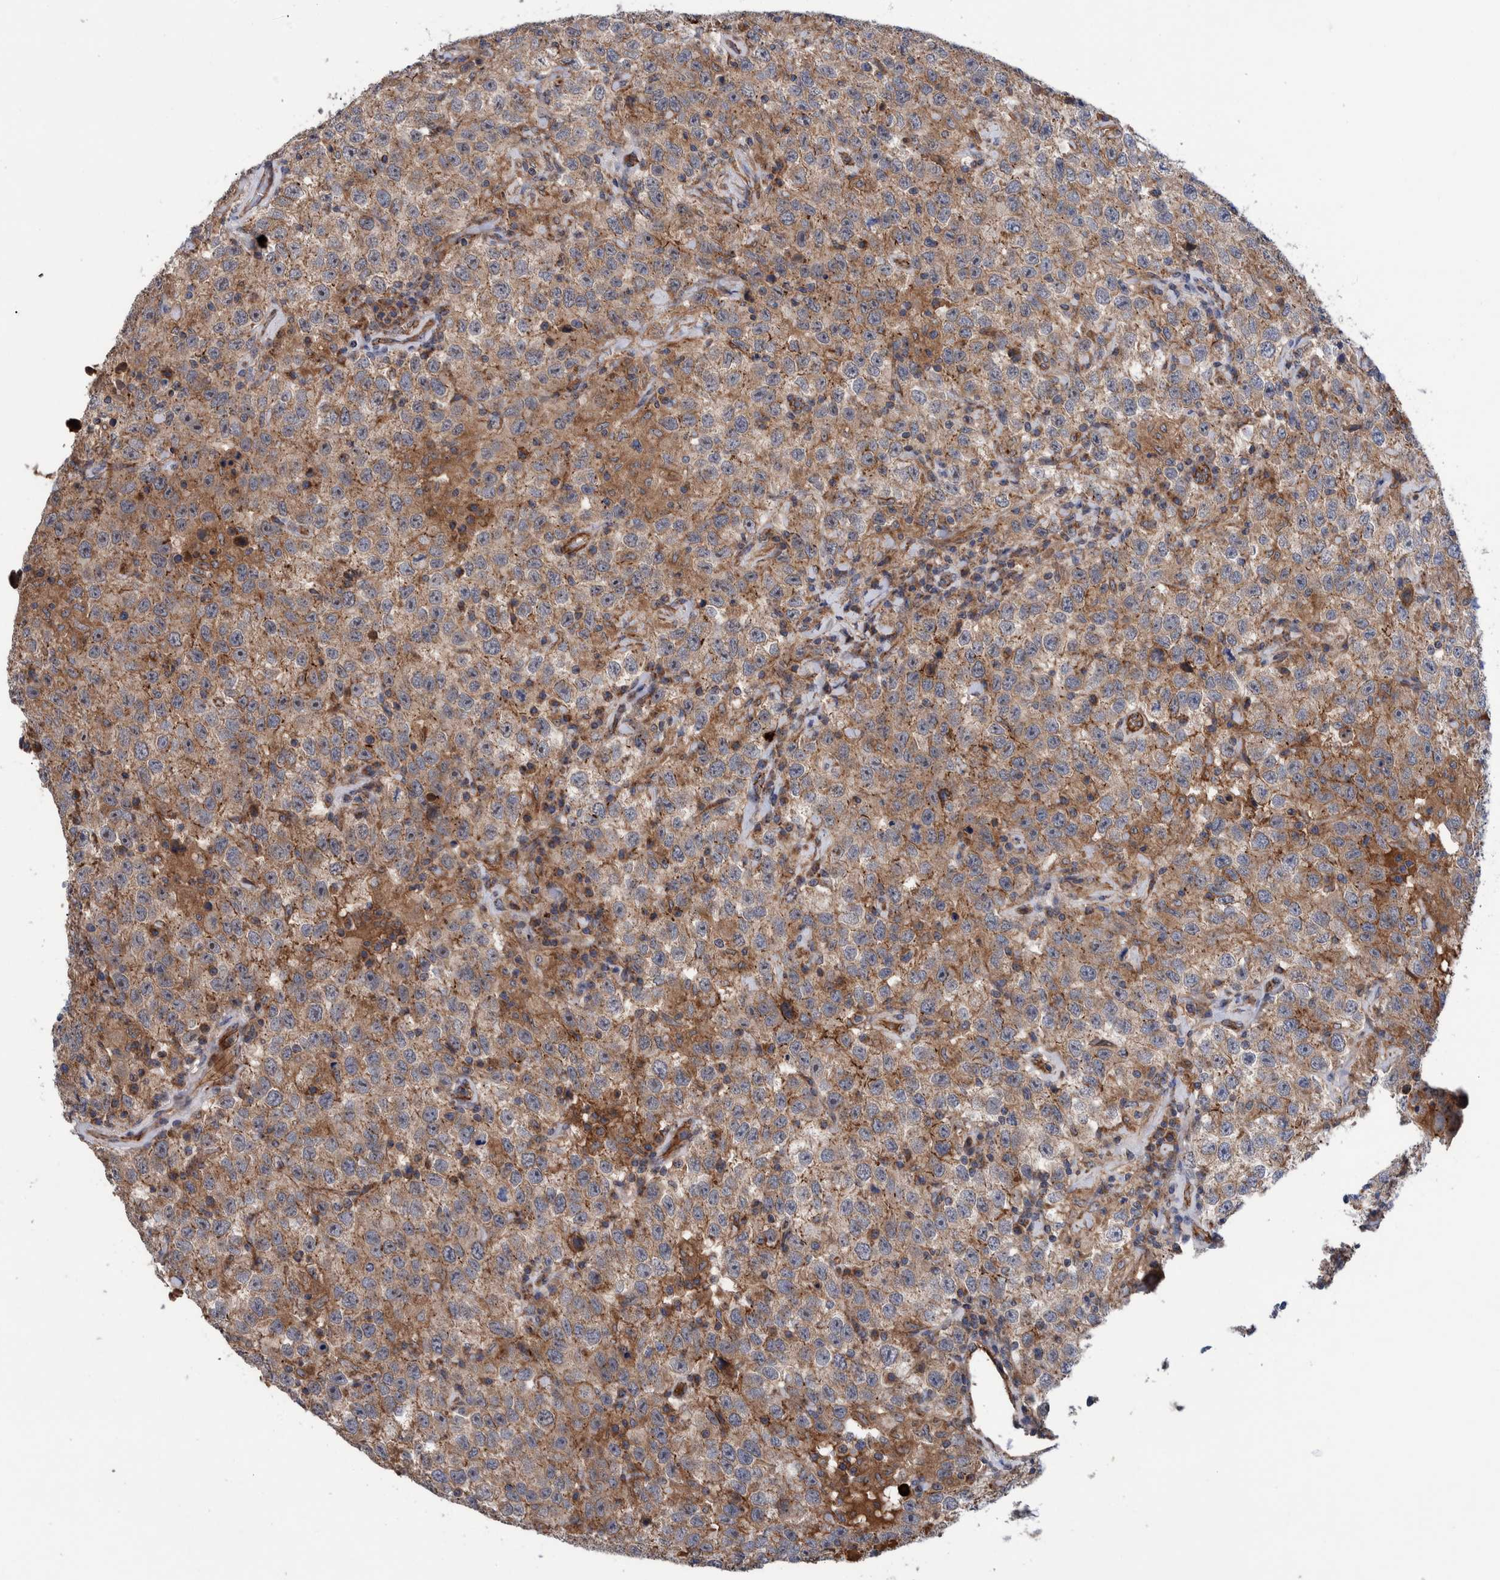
{"staining": {"intensity": "weak", "quantity": ">75%", "location": "cytoplasmic/membranous"}, "tissue": "testis cancer", "cell_type": "Tumor cells", "image_type": "cancer", "snomed": [{"axis": "morphology", "description": "Seminoma, NOS"}, {"axis": "topography", "description": "Testis"}], "caption": "A histopathology image of human testis seminoma stained for a protein reveals weak cytoplasmic/membranous brown staining in tumor cells. (Brightfield microscopy of DAB IHC at high magnification).", "gene": "SLC25A10", "patient": {"sex": "male", "age": 41}}